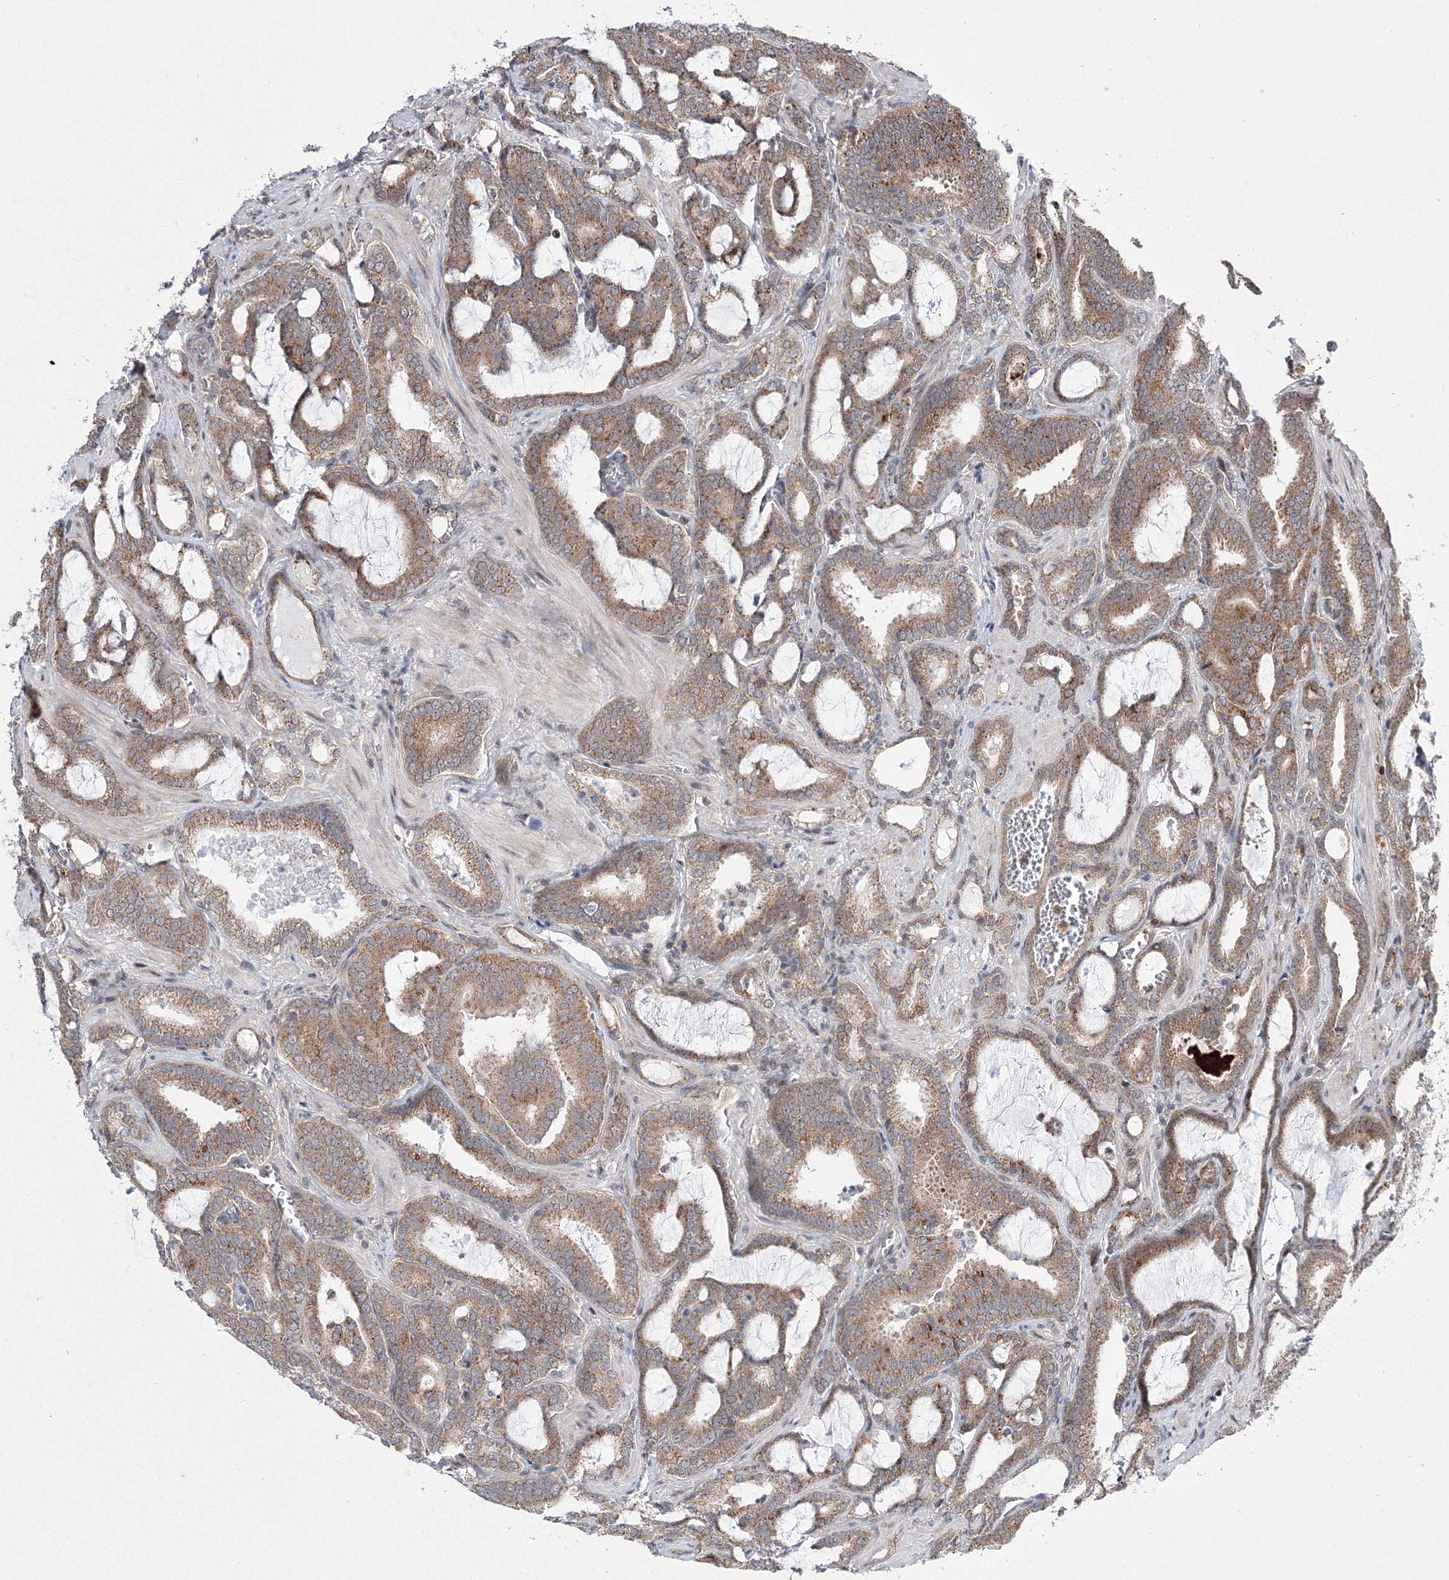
{"staining": {"intensity": "moderate", "quantity": ">75%", "location": "cytoplasmic/membranous"}, "tissue": "prostate cancer", "cell_type": "Tumor cells", "image_type": "cancer", "snomed": [{"axis": "morphology", "description": "Adenocarcinoma, High grade"}, {"axis": "topography", "description": "Prostate and seminal vesicle, NOS"}], "caption": "This is a photomicrograph of immunohistochemistry staining of prostate cancer, which shows moderate positivity in the cytoplasmic/membranous of tumor cells.", "gene": "GPN1", "patient": {"sex": "male", "age": 67}}